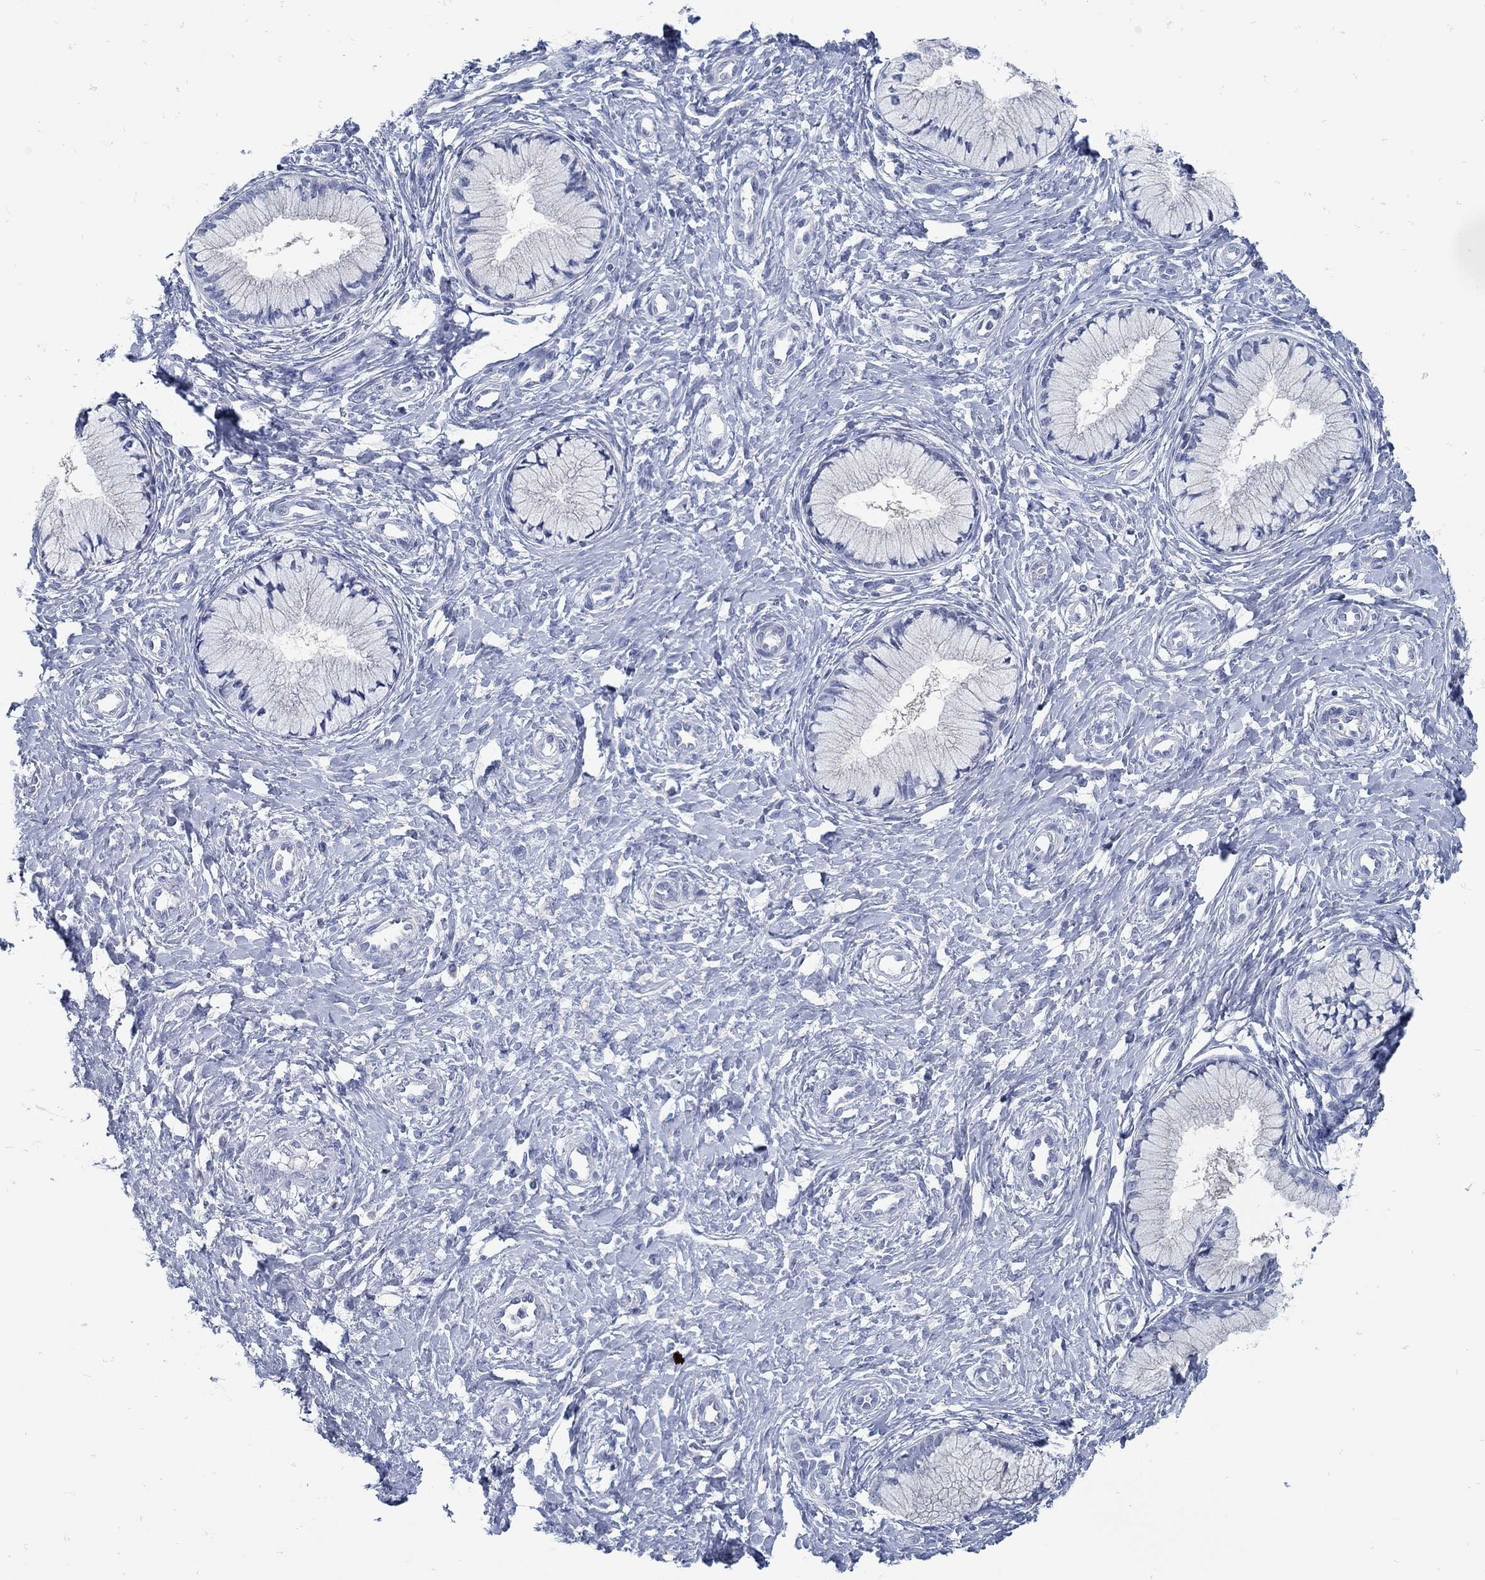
{"staining": {"intensity": "negative", "quantity": "none", "location": "none"}, "tissue": "cervix", "cell_type": "Glandular cells", "image_type": "normal", "snomed": [{"axis": "morphology", "description": "Normal tissue, NOS"}, {"axis": "topography", "description": "Cervix"}], "caption": "Immunohistochemistry of unremarkable human cervix shows no staining in glandular cells.", "gene": "ZFAND4", "patient": {"sex": "female", "age": 37}}